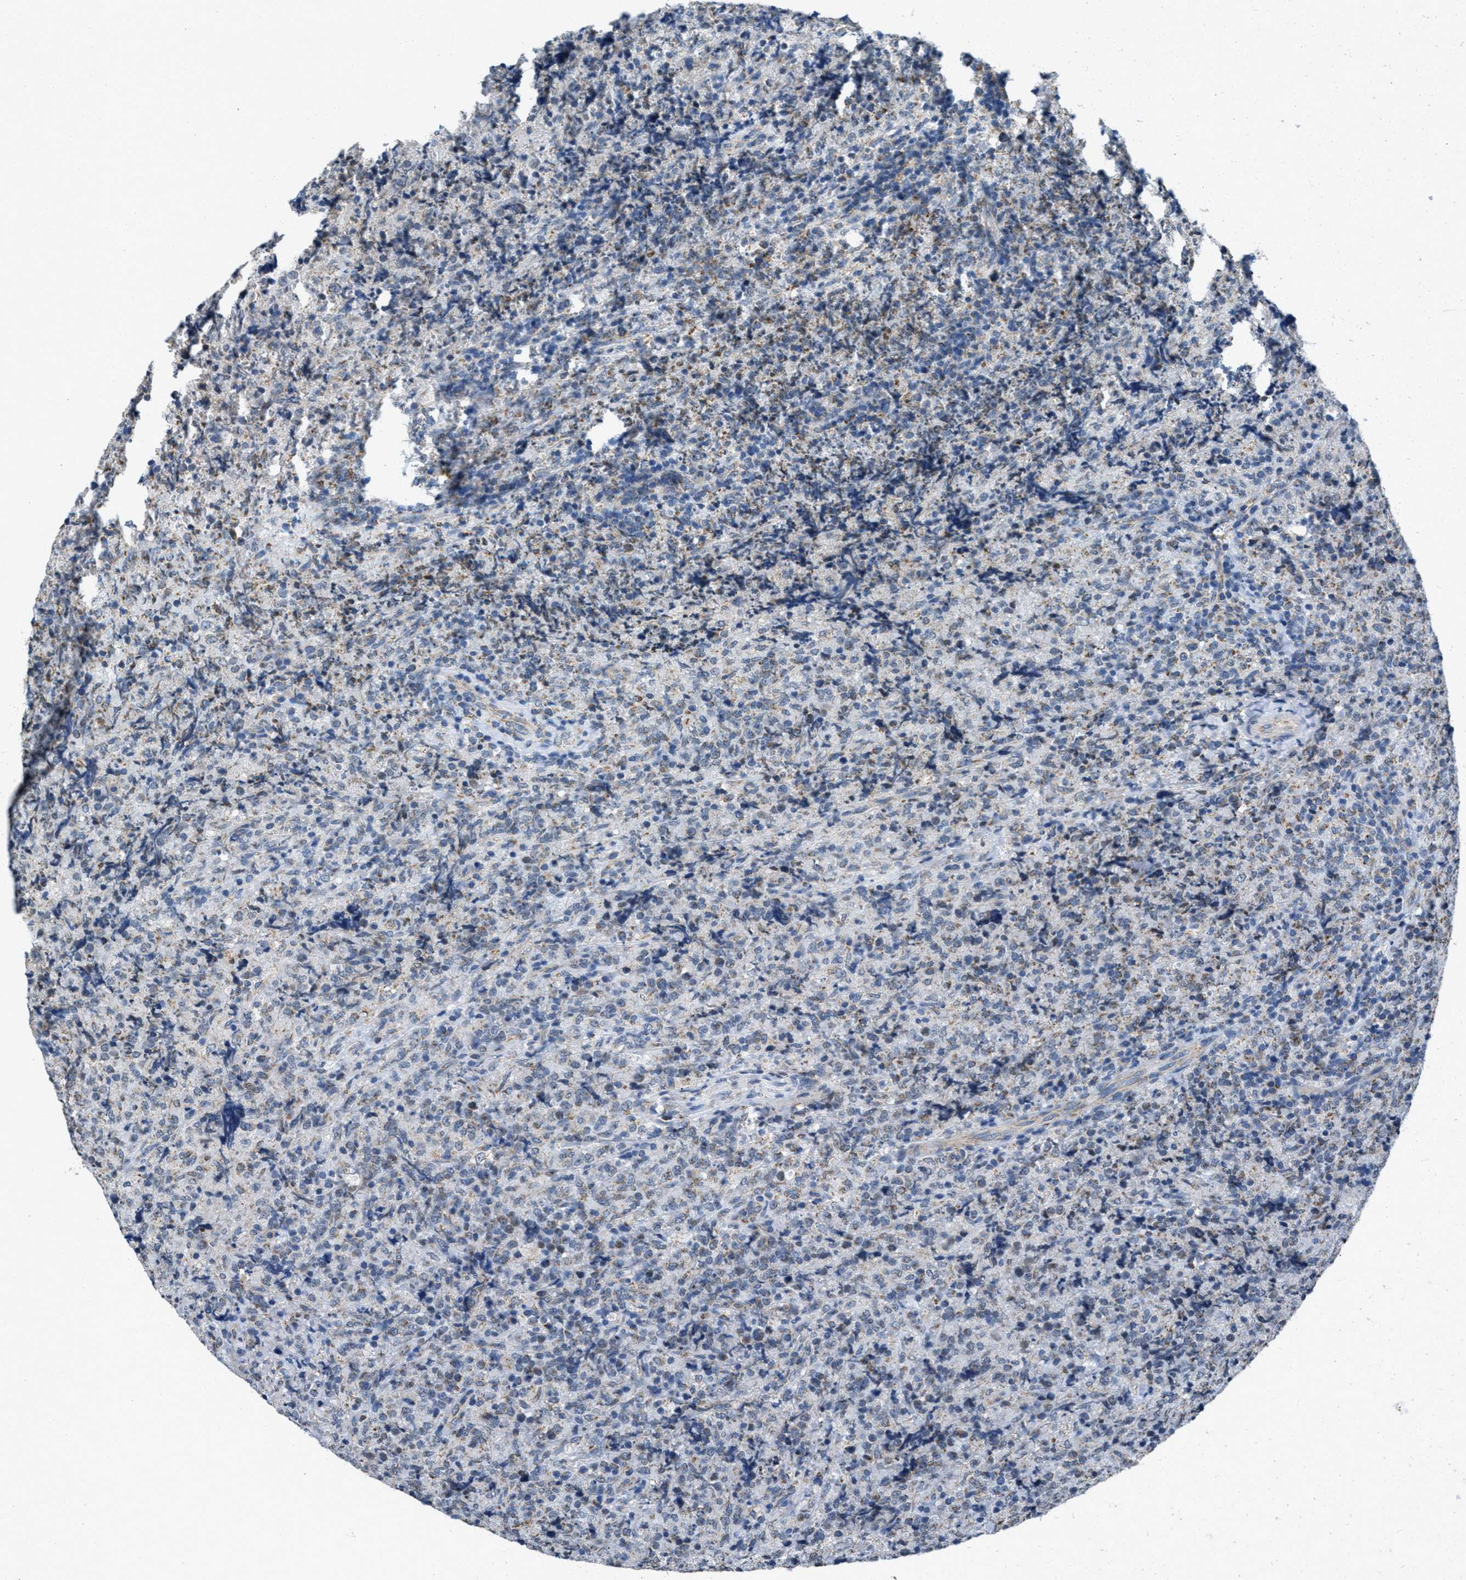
{"staining": {"intensity": "weak", "quantity": "<25%", "location": "cytoplasmic/membranous"}, "tissue": "lymphoma", "cell_type": "Tumor cells", "image_type": "cancer", "snomed": [{"axis": "morphology", "description": "Malignant lymphoma, non-Hodgkin's type, High grade"}, {"axis": "topography", "description": "Tonsil"}], "caption": "IHC histopathology image of neoplastic tissue: lymphoma stained with DAB shows no significant protein staining in tumor cells. (Stains: DAB immunohistochemistry with hematoxylin counter stain, Microscopy: brightfield microscopy at high magnification).", "gene": "TOMM70", "patient": {"sex": "female", "age": 36}}